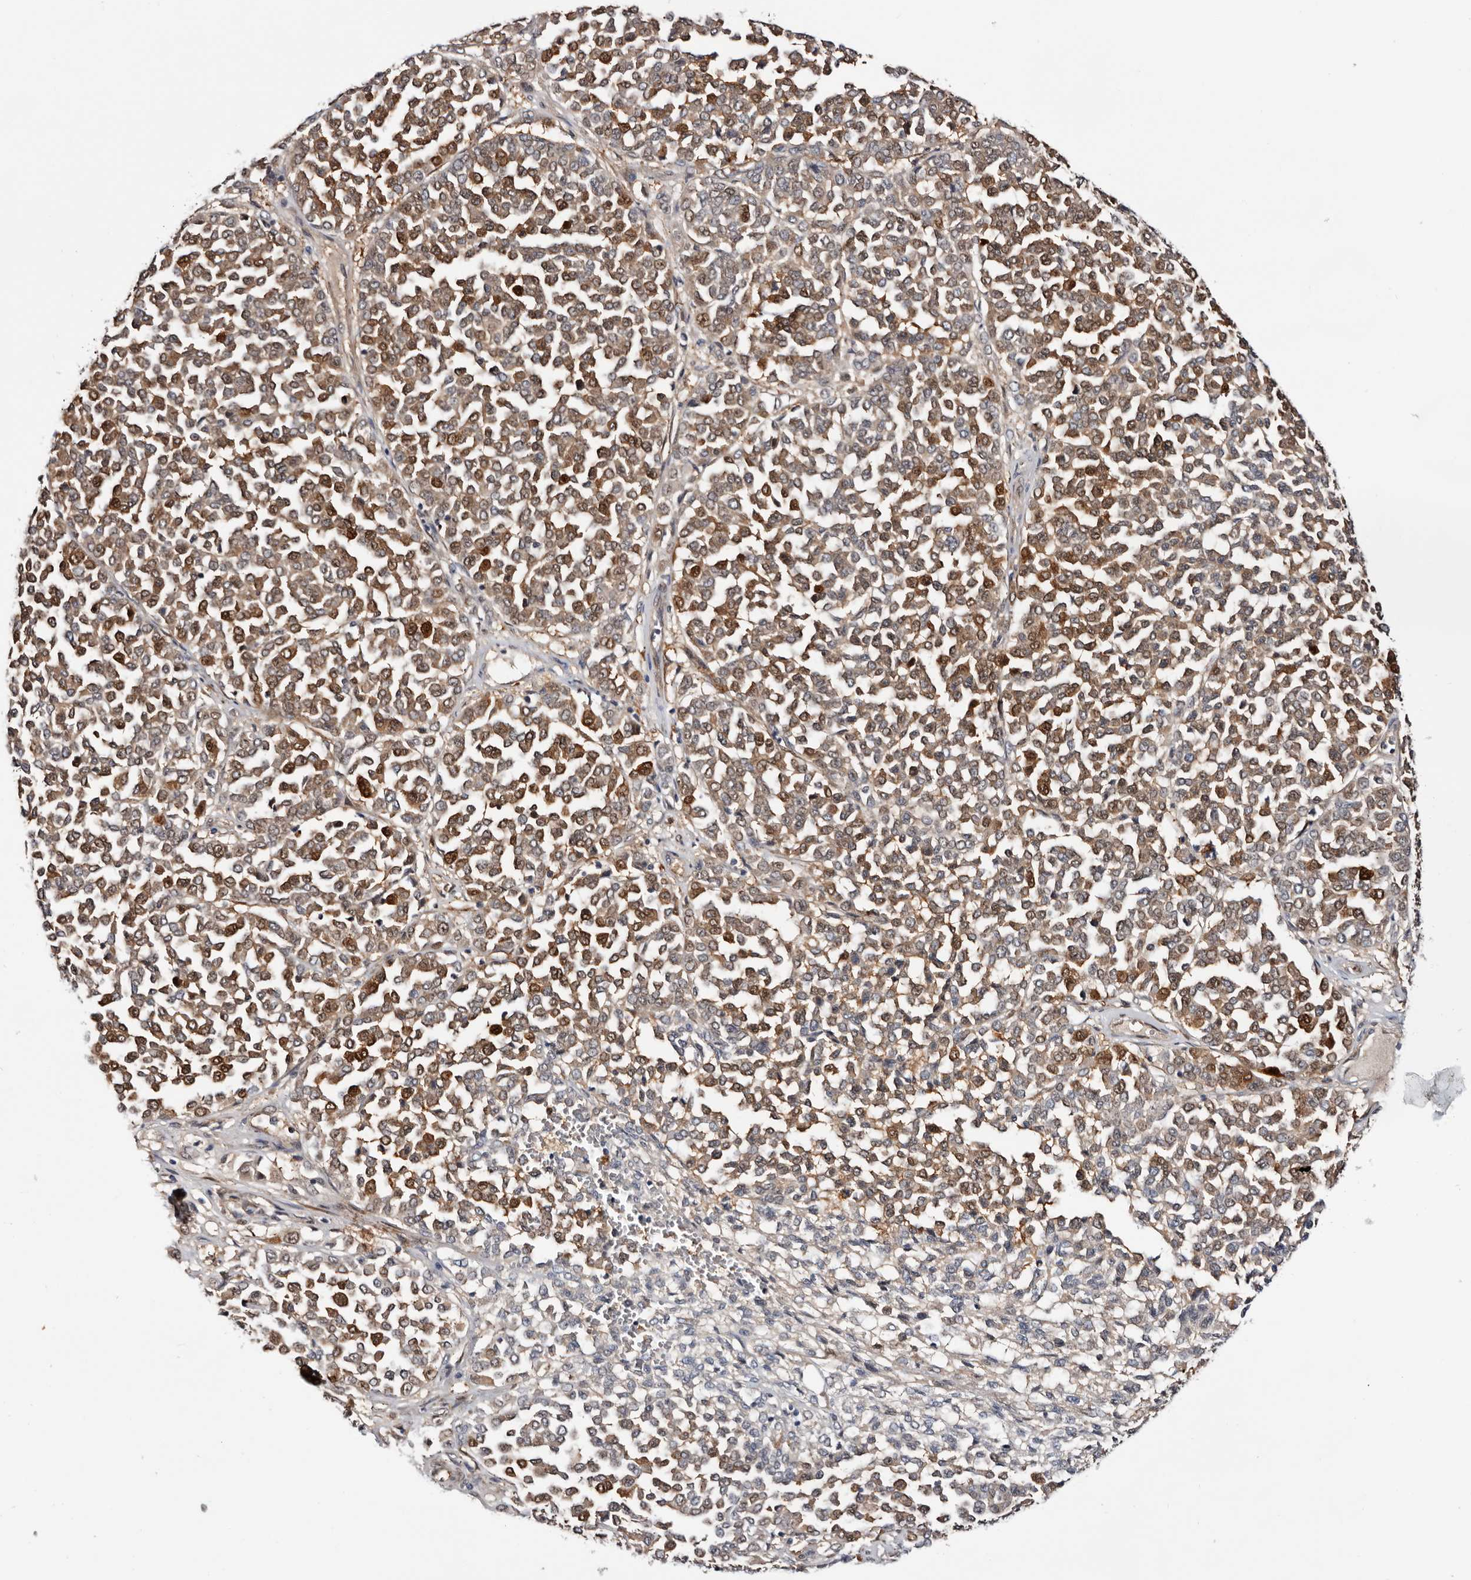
{"staining": {"intensity": "moderate", "quantity": ">75%", "location": "cytoplasmic/membranous"}, "tissue": "melanoma", "cell_type": "Tumor cells", "image_type": "cancer", "snomed": [{"axis": "morphology", "description": "Malignant melanoma, Metastatic site"}, {"axis": "topography", "description": "Pancreas"}], "caption": "Malignant melanoma (metastatic site) tissue displays moderate cytoplasmic/membranous expression in about >75% of tumor cells, visualized by immunohistochemistry.", "gene": "TP53I3", "patient": {"sex": "female", "age": 30}}